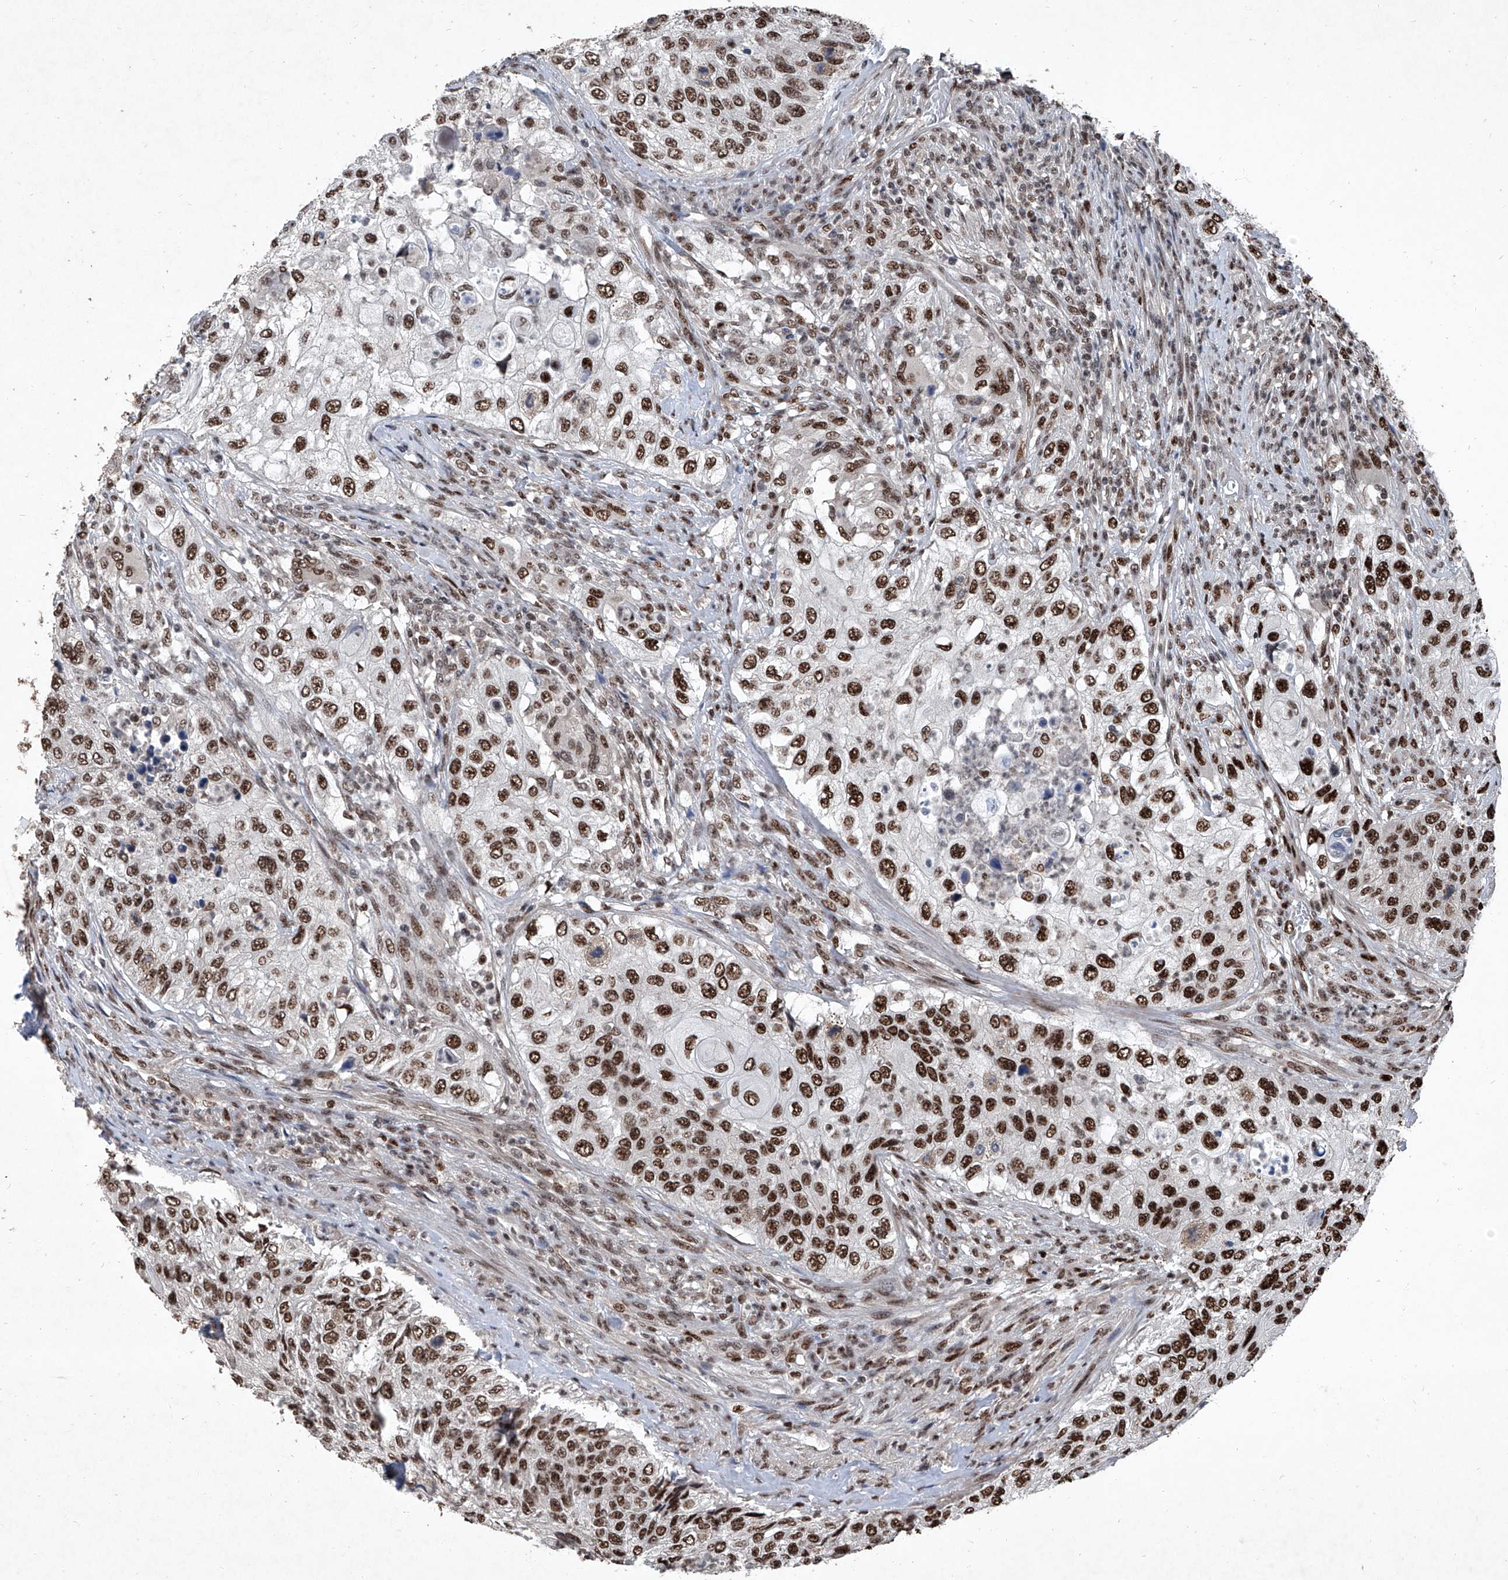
{"staining": {"intensity": "strong", "quantity": ">75%", "location": "nuclear"}, "tissue": "urothelial cancer", "cell_type": "Tumor cells", "image_type": "cancer", "snomed": [{"axis": "morphology", "description": "Urothelial carcinoma, High grade"}, {"axis": "topography", "description": "Urinary bladder"}], "caption": "Immunohistochemistry (DAB) staining of urothelial cancer exhibits strong nuclear protein positivity in approximately >75% of tumor cells.", "gene": "DDX39B", "patient": {"sex": "female", "age": 60}}